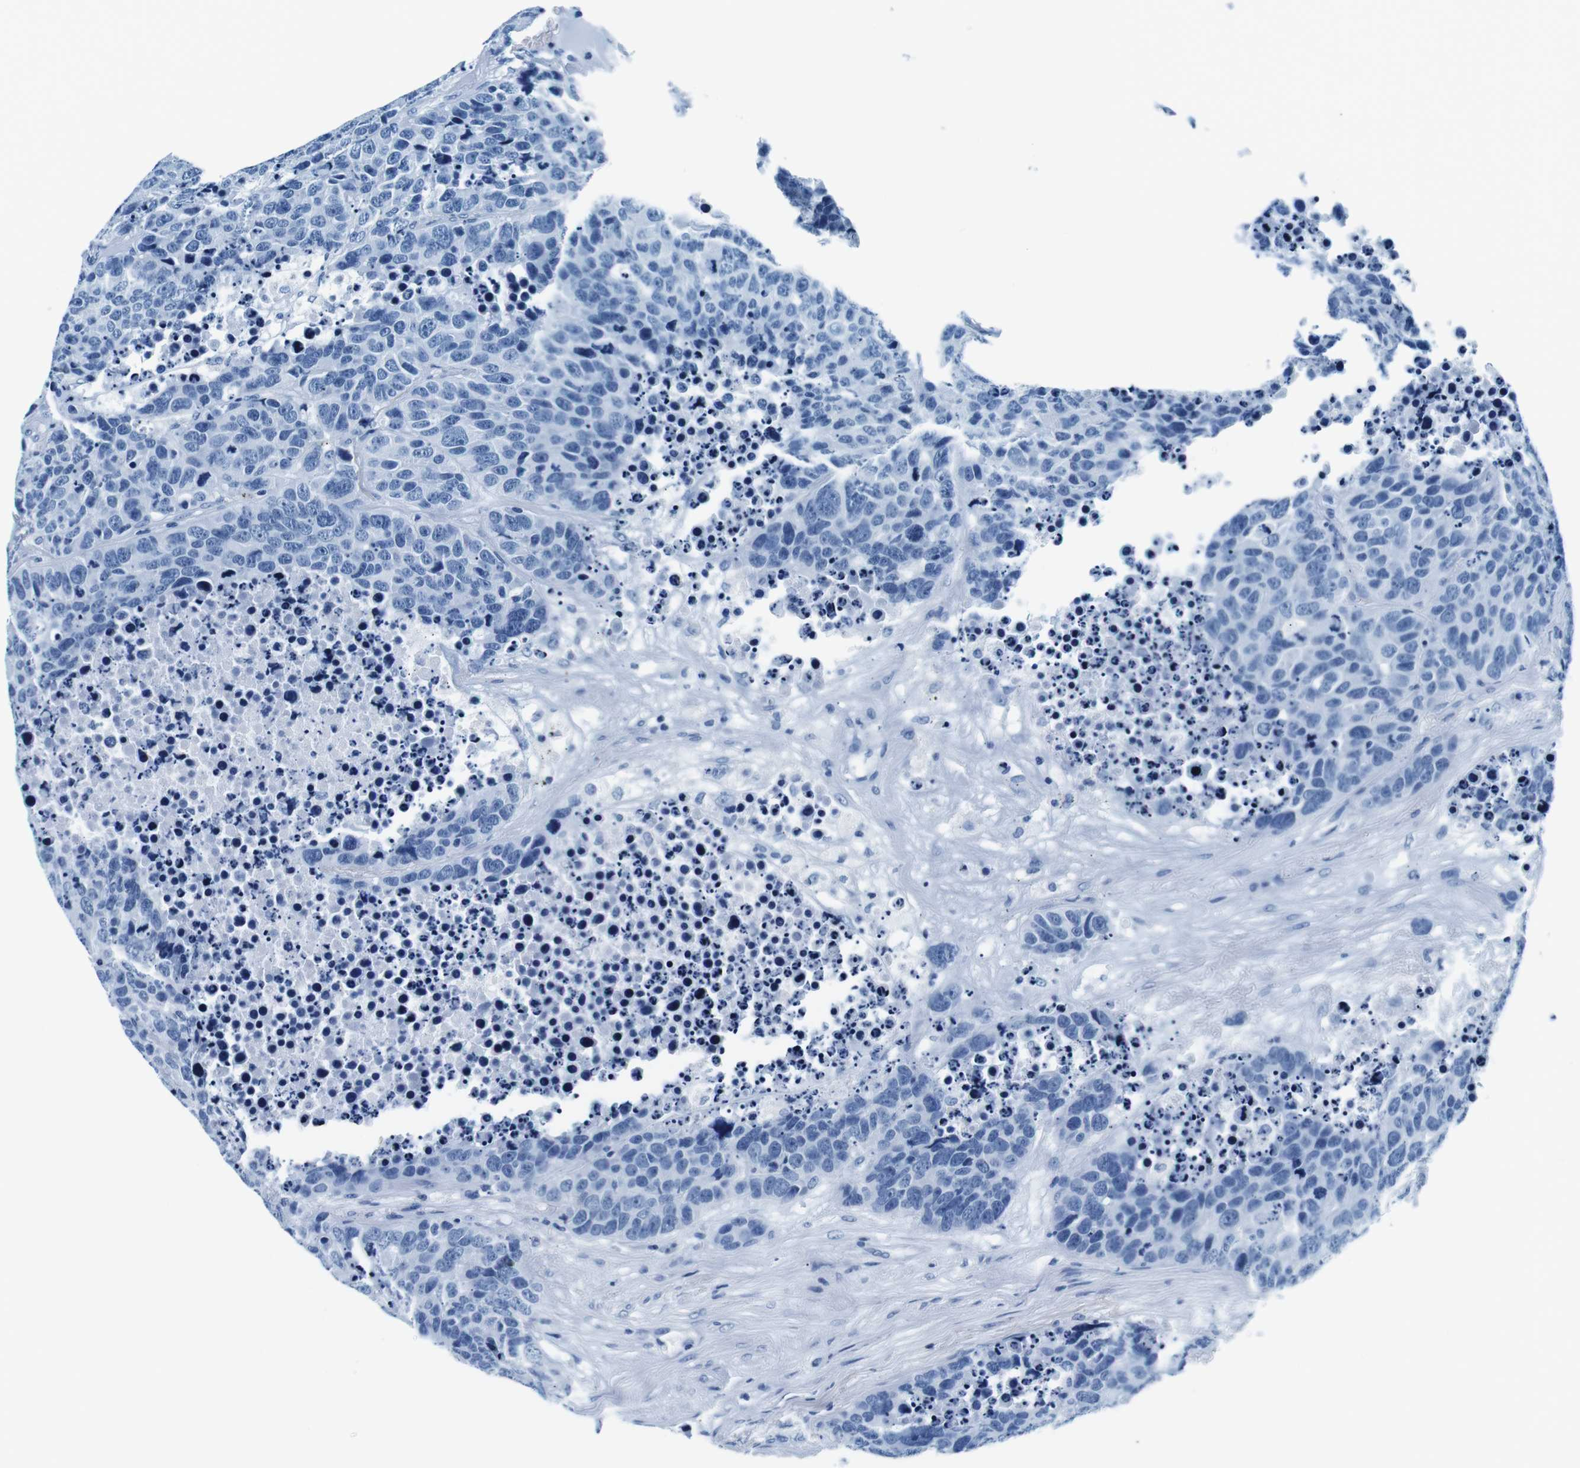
{"staining": {"intensity": "negative", "quantity": "none", "location": "none"}, "tissue": "carcinoid", "cell_type": "Tumor cells", "image_type": "cancer", "snomed": [{"axis": "morphology", "description": "Carcinoid, malignant, NOS"}, {"axis": "topography", "description": "Lung"}], "caption": "DAB immunohistochemical staining of carcinoid demonstrates no significant expression in tumor cells. (Brightfield microscopy of DAB IHC at high magnification).", "gene": "ELANE", "patient": {"sex": "male", "age": 60}}